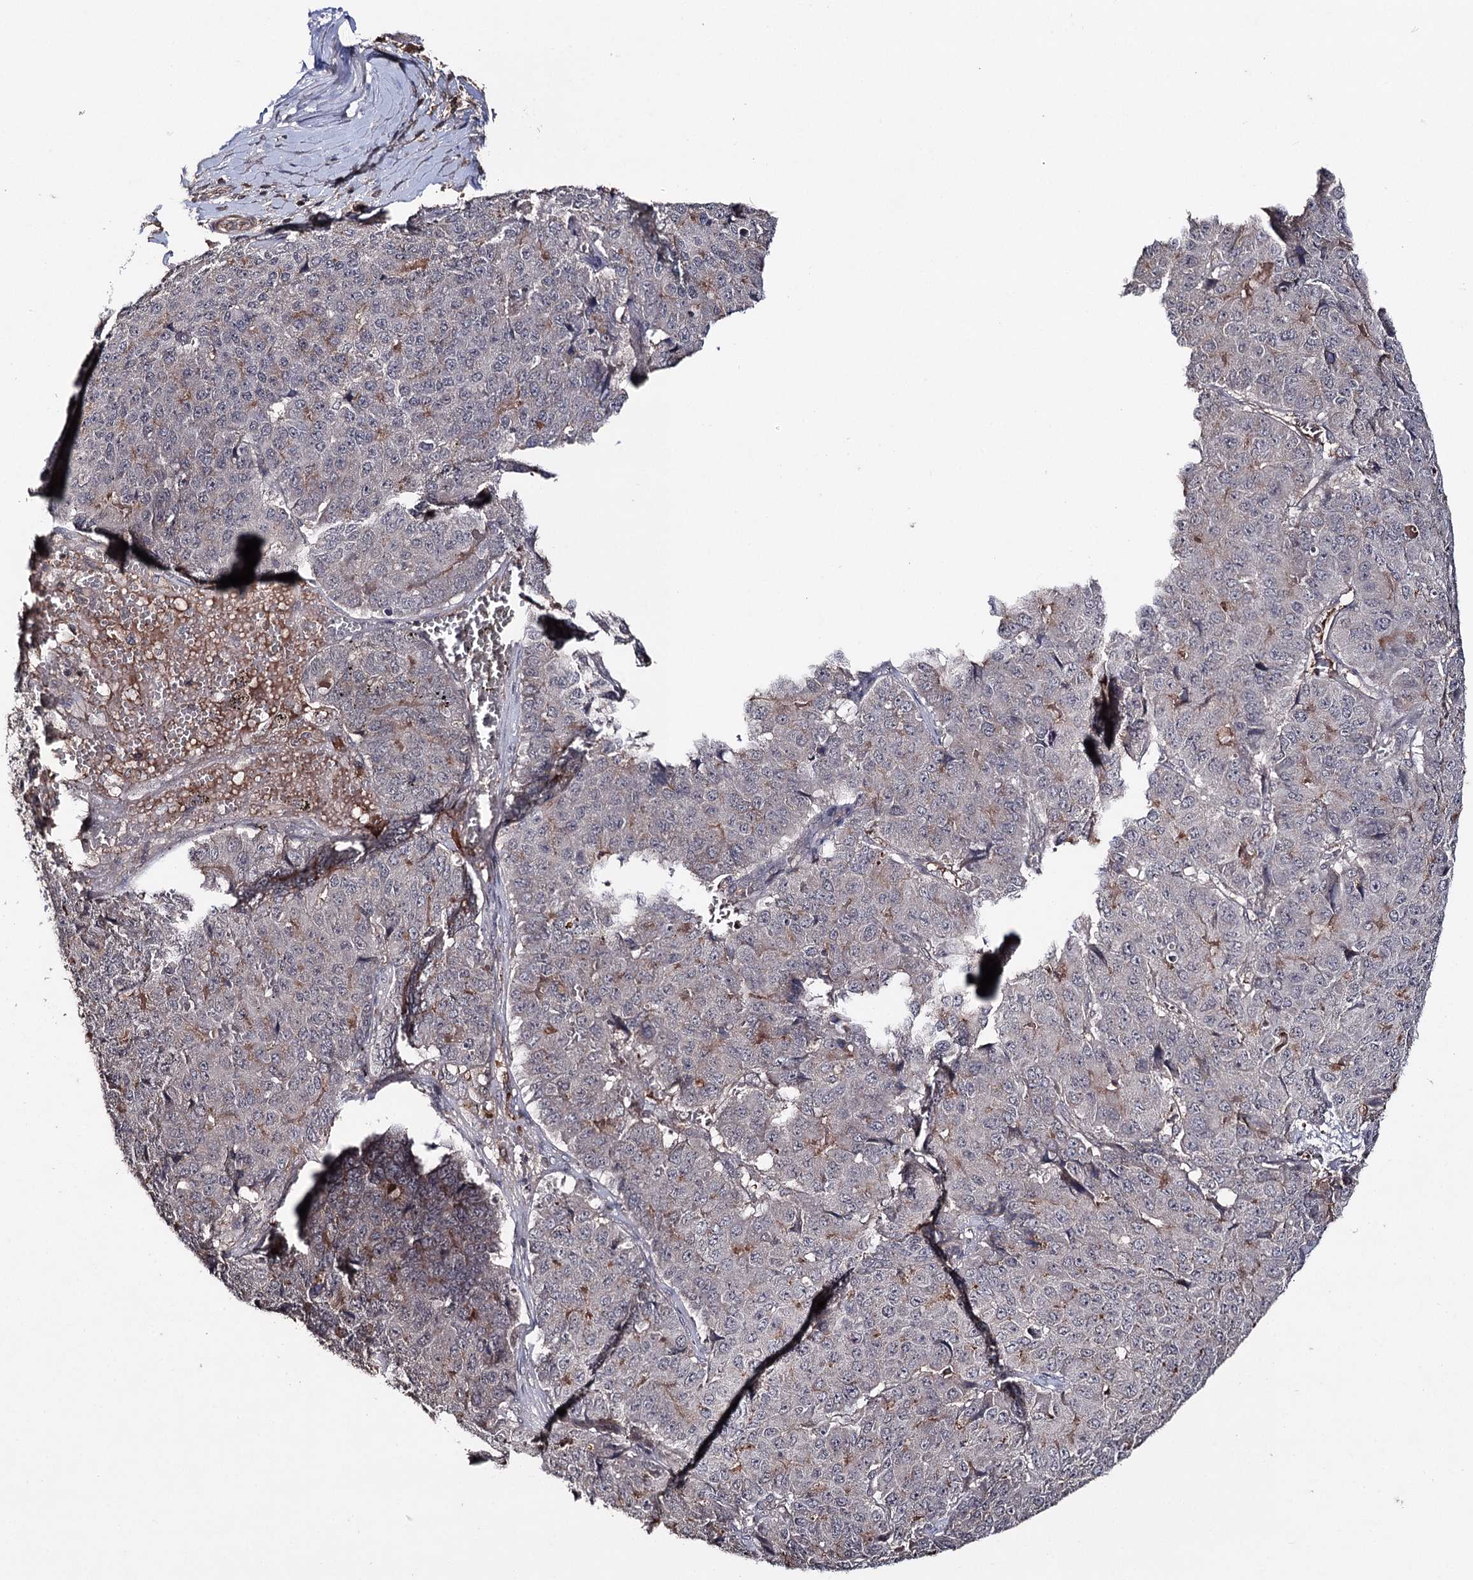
{"staining": {"intensity": "weak", "quantity": "<25%", "location": "cytoplasmic/membranous"}, "tissue": "pancreatic cancer", "cell_type": "Tumor cells", "image_type": "cancer", "snomed": [{"axis": "morphology", "description": "Adenocarcinoma, NOS"}, {"axis": "topography", "description": "Pancreas"}], "caption": "Pancreatic cancer (adenocarcinoma) was stained to show a protein in brown. There is no significant positivity in tumor cells.", "gene": "SYNGR3", "patient": {"sex": "male", "age": 50}}